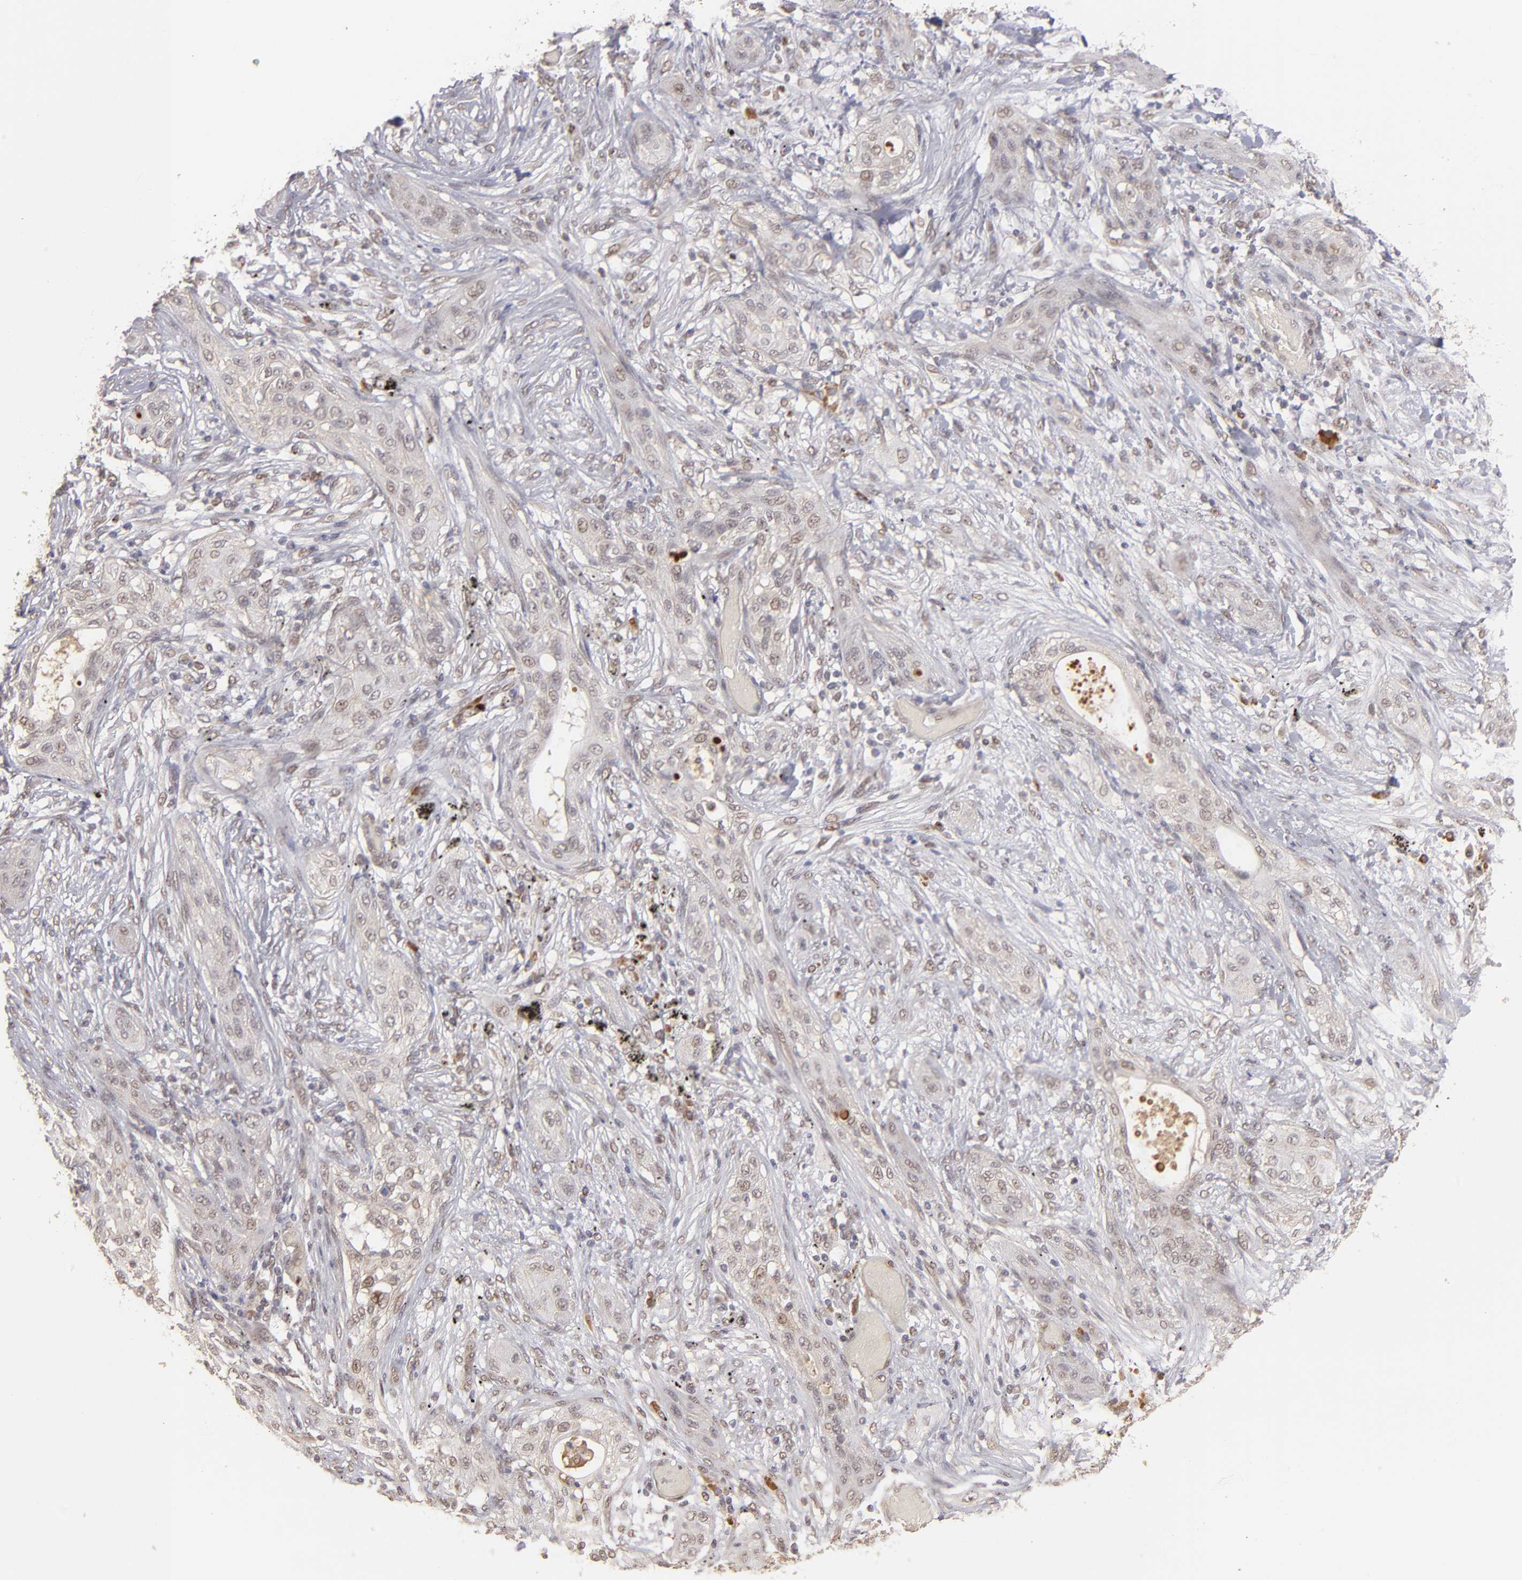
{"staining": {"intensity": "weak", "quantity": "25%-75%", "location": "nuclear"}, "tissue": "lung cancer", "cell_type": "Tumor cells", "image_type": "cancer", "snomed": [{"axis": "morphology", "description": "Squamous cell carcinoma, NOS"}, {"axis": "topography", "description": "Lung"}], "caption": "Protein staining by immunohistochemistry reveals weak nuclear staining in about 25%-75% of tumor cells in lung squamous cell carcinoma.", "gene": "NFE2", "patient": {"sex": "female", "age": 47}}